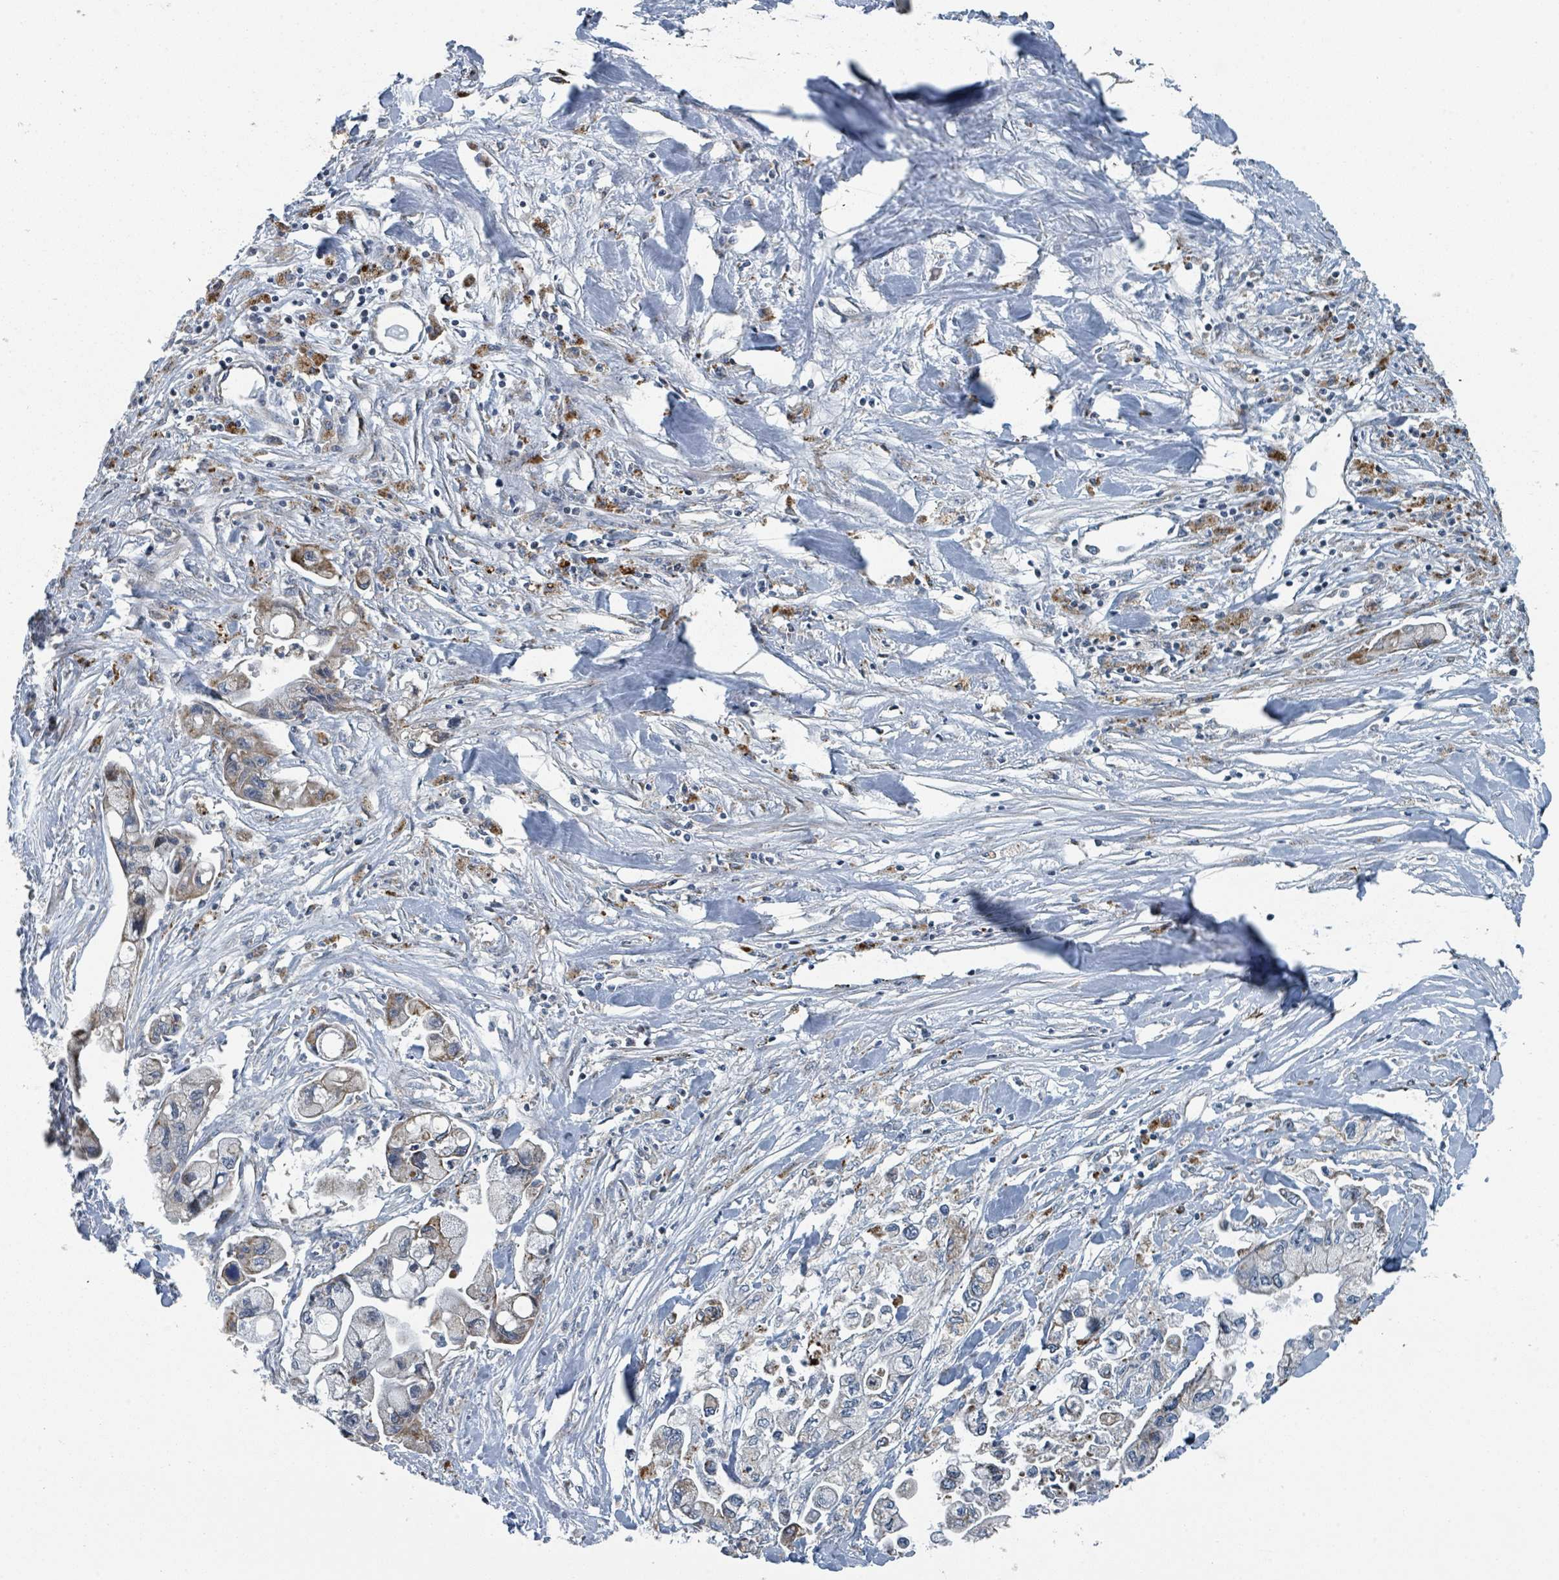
{"staining": {"intensity": "moderate", "quantity": "<25%", "location": "cytoplasmic/membranous"}, "tissue": "pancreatic cancer", "cell_type": "Tumor cells", "image_type": "cancer", "snomed": [{"axis": "morphology", "description": "Adenocarcinoma, NOS"}, {"axis": "topography", "description": "Pancreas"}], "caption": "Pancreatic cancer stained with a protein marker demonstrates moderate staining in tumor cells.", "gene": "DIPK2A", "patient": {"sex": "male", "age": 61}}